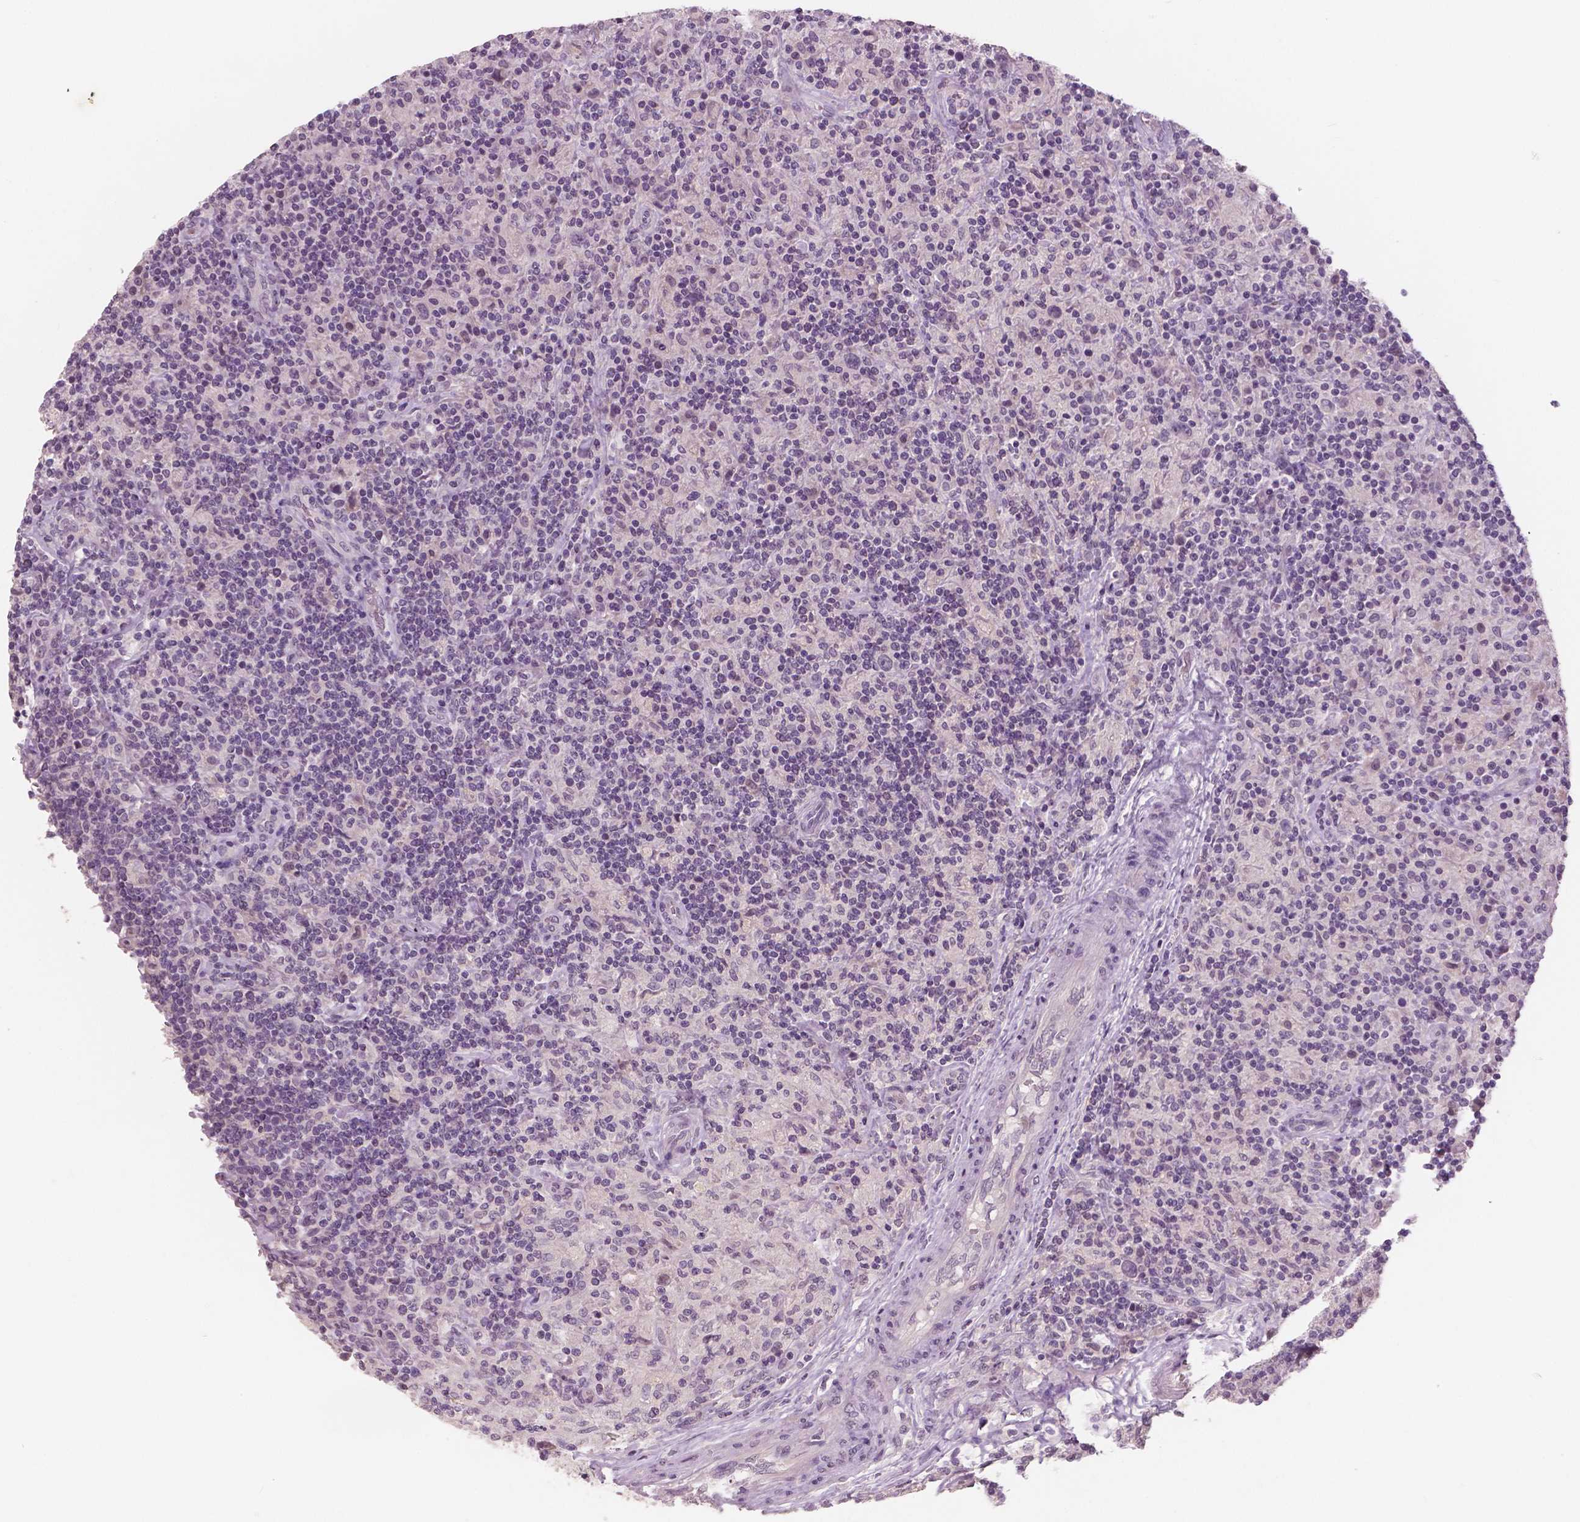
{"staining": {"intensity": "negative", "quantity": "none", "location": "none"}, "tissue": "lymphoma", "cell_type": "Tumor cells", "image_type": "cancer", "snomed": [{"axis": "morphology", "description": "Hodgkin's disease, NOS"}, {"axis": "topography", "description": "Lymph node"}], "caption": "Protein analysis of Hodgkin's disease shows no significant staining in tumor cells.", "gene": "RNASE7", "patient": {"sex": "male", "age": 70}}